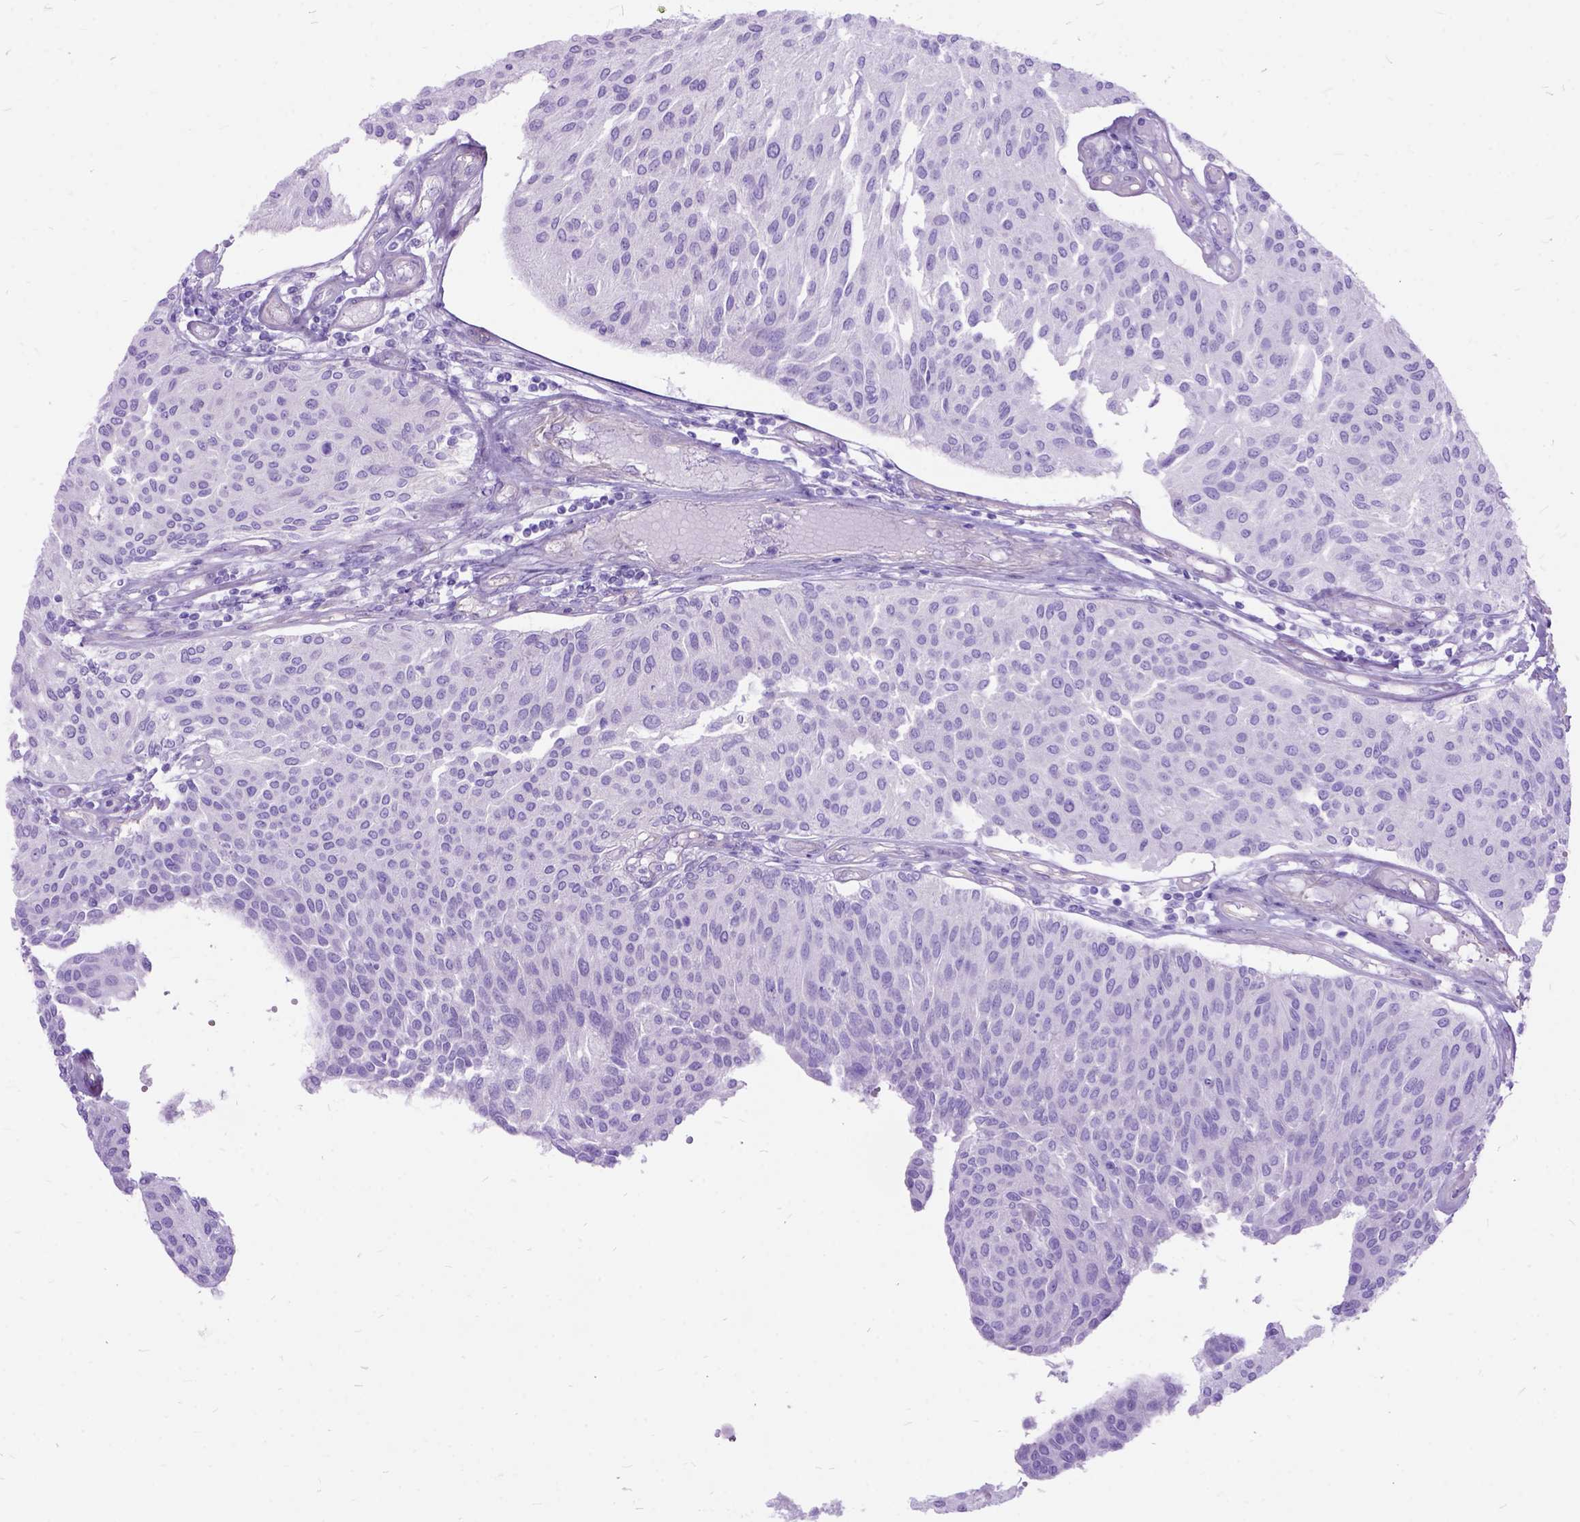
{"staining": {"intensity": "negative", "quantity": "none", "location": "none"}, "tissue": "urothelial cancer", "cell_type": "Tumor cells", "image_type": "cancer", "snomed": [{"axis": "morphology", "description": "Urothelial carcinoma, NOS"}, {"axis": "topography", "description": "Urinary bladder"}], "caption": "A histopathology image of urothelial cancer stained for a protein shows no brown staining in tumor cells.", "gene": "ARL9", "patient": {"sex": "male", "age": 55}}